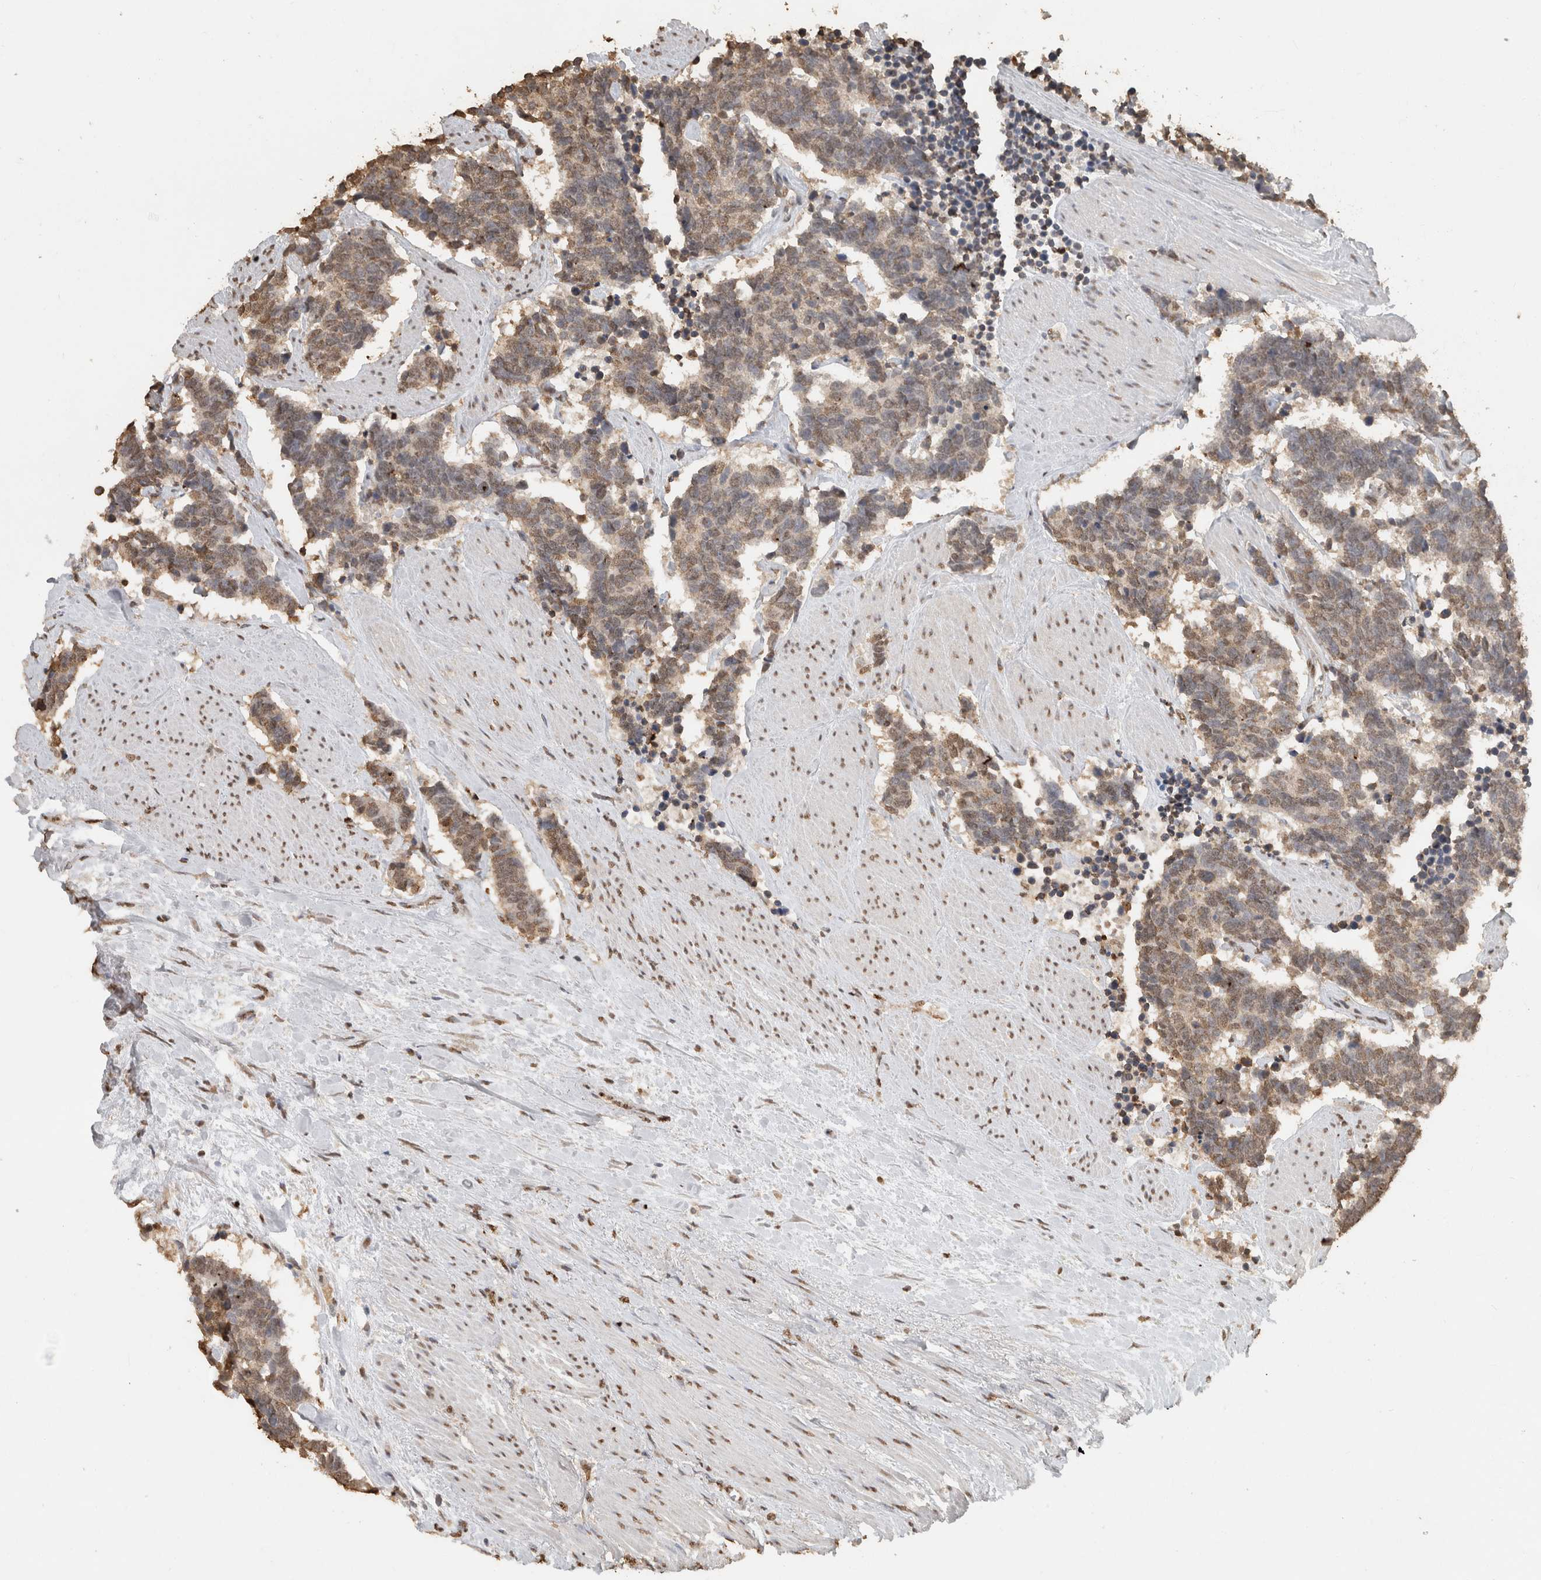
{"staining": {"intensity": "weak", "quantity": ">75%", "location": "cytoplasmic/membranous,nuclear"}, "tissue": "carcinoid", "cell_type": "Tumor cells", "image_type": "cancer", "snomed": [{"axis": "morphology", "description": "Carcinoma, NOS"}, {"axis": "morphology", "description": "Carcinoid, malignant, NOS"}, {"axis": "topography", "description": "Urinary bladder"}], "caption": "Protein expression analysis of human carcinoid reveals weak cytoplasmic/membranous and nuclear staining in approximately >75% of tumor cells.", "gene": "HAND2", "patient": {"sex": "male", "age": 57}}